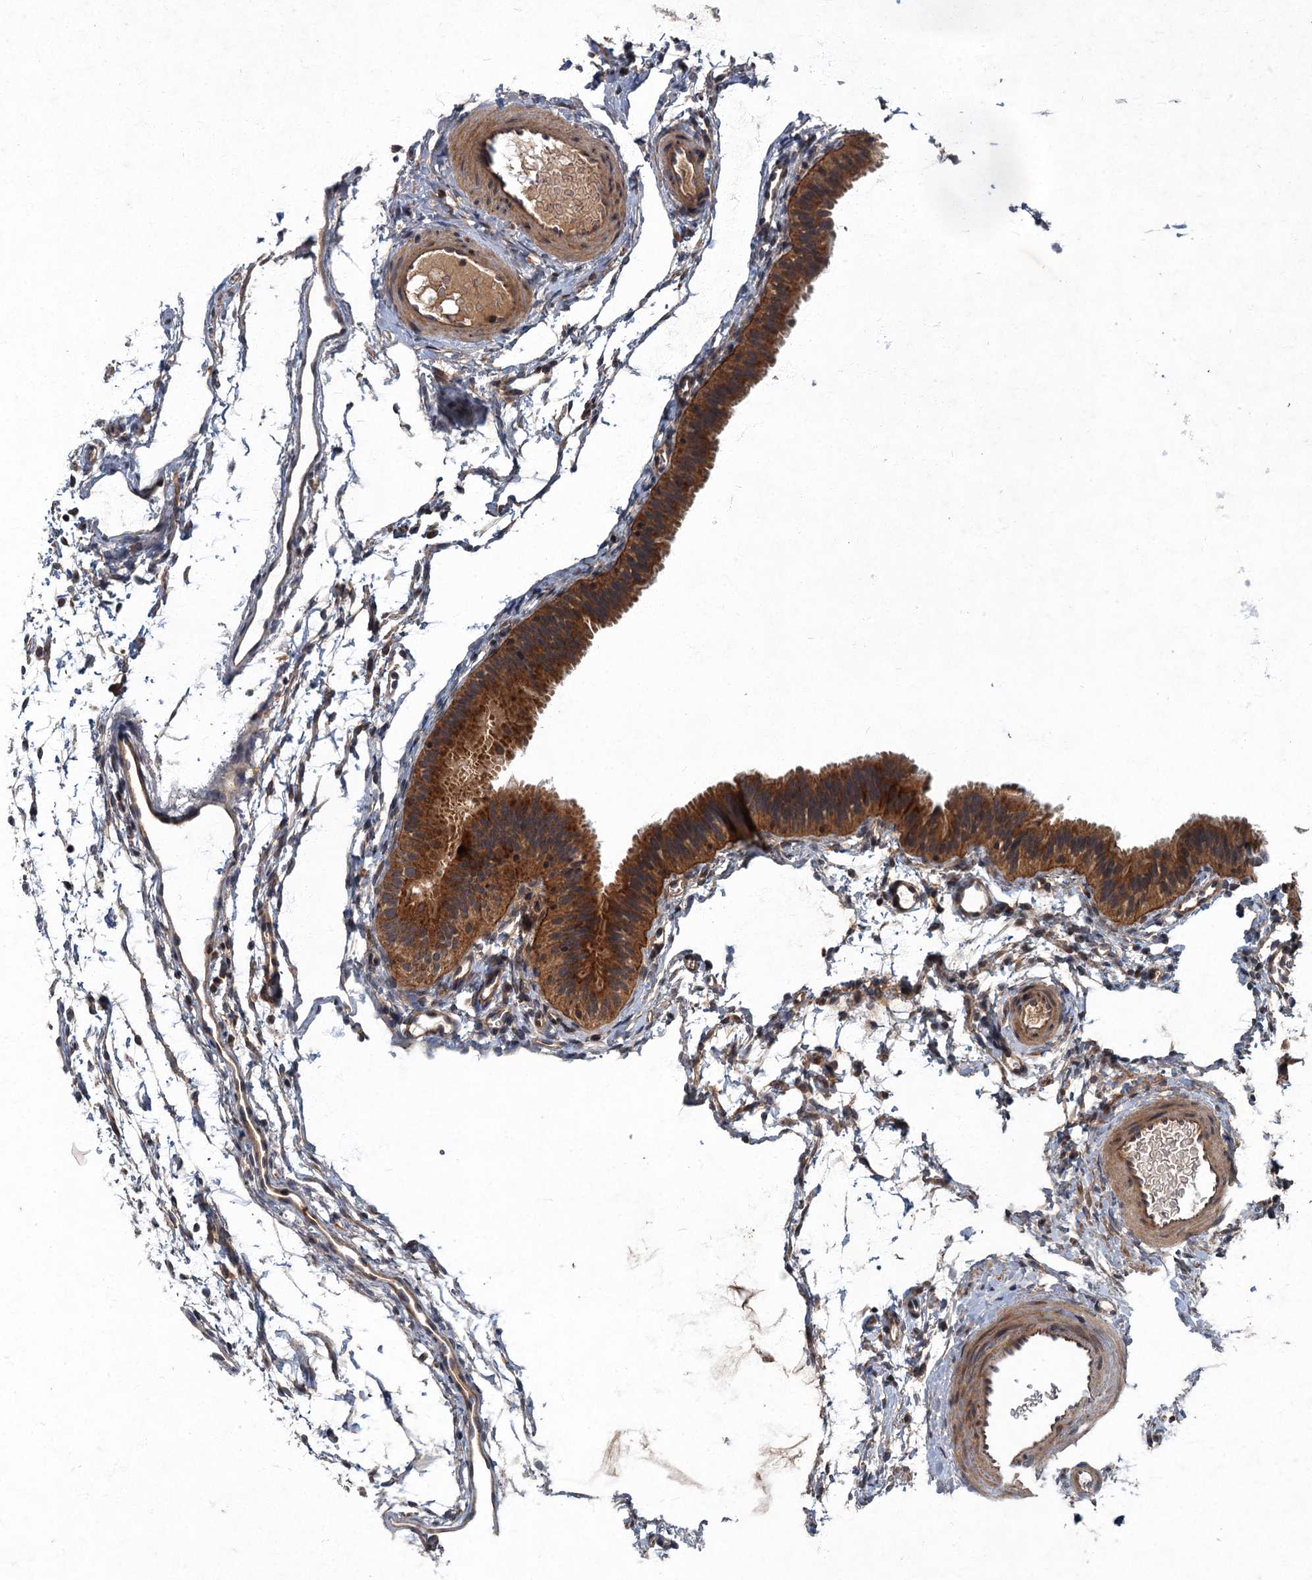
{"staining": {"intensity": "strong", "quantity": ">75%", "location": "cytoplasmic/membranous"}, "tissue": "fallopian tube", "cell_type": "Glandular cells", "image_type": "normal", "snomed": [{"axis": "morphology", "description": "Normal tissue, NOS"}, {"axis": "topography", "description": "Fallopian tube"}], "caption": "Brown immunohistochemical staining in benign human fallopian tube displays strong cytoplasmic/membranous staining in about >75% of glandular cells.", "gene": "SLC11A2", "patient": {"sex": "female", "age": 35}}